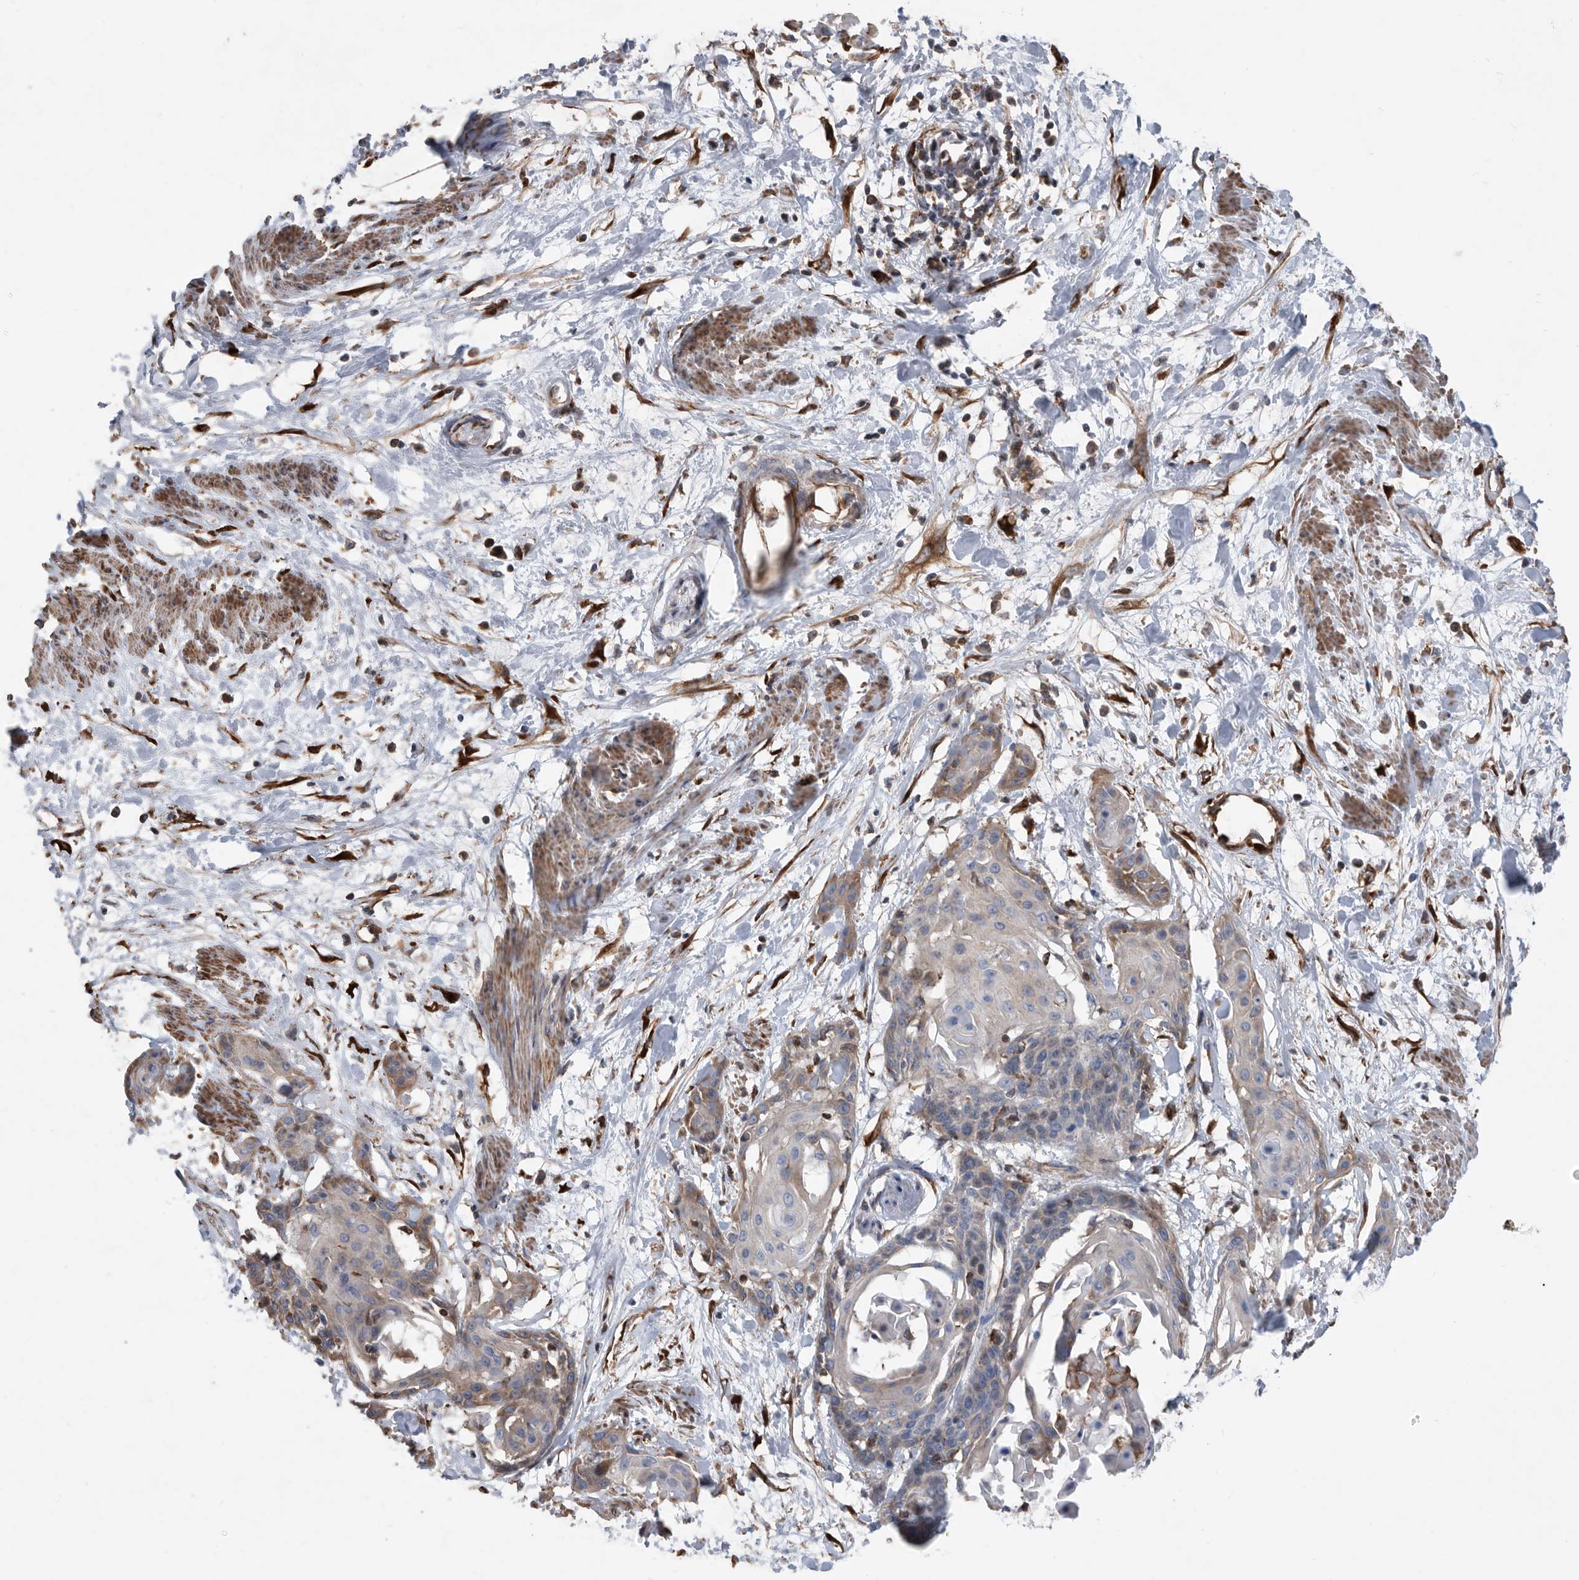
{"staining": {"intensity": "weak", "quantity": "<25%", "location": "cytoplasmic/membranous"}, "tissue": "cervical cancer", "cell_type": "Tumor cells", "image_type": "cancer", "snomed": [{"axis": "morphology", "description": "Squamous cell carcinoma, NOS"}, {"axis": "topography", "description": "Cervix"}], "caption": "This is a histopathology image of immunohistochemistry (IHC) staining of cervical cancer, which shows no expression in tumor cells. (Brightfield microscopy of DAB (3,3'-diaminobenzidine) immunohistochemistry (IHC) at high magnification).", "gene": "ATP13A3", "patient": {"sex": "female", "age": 57}}